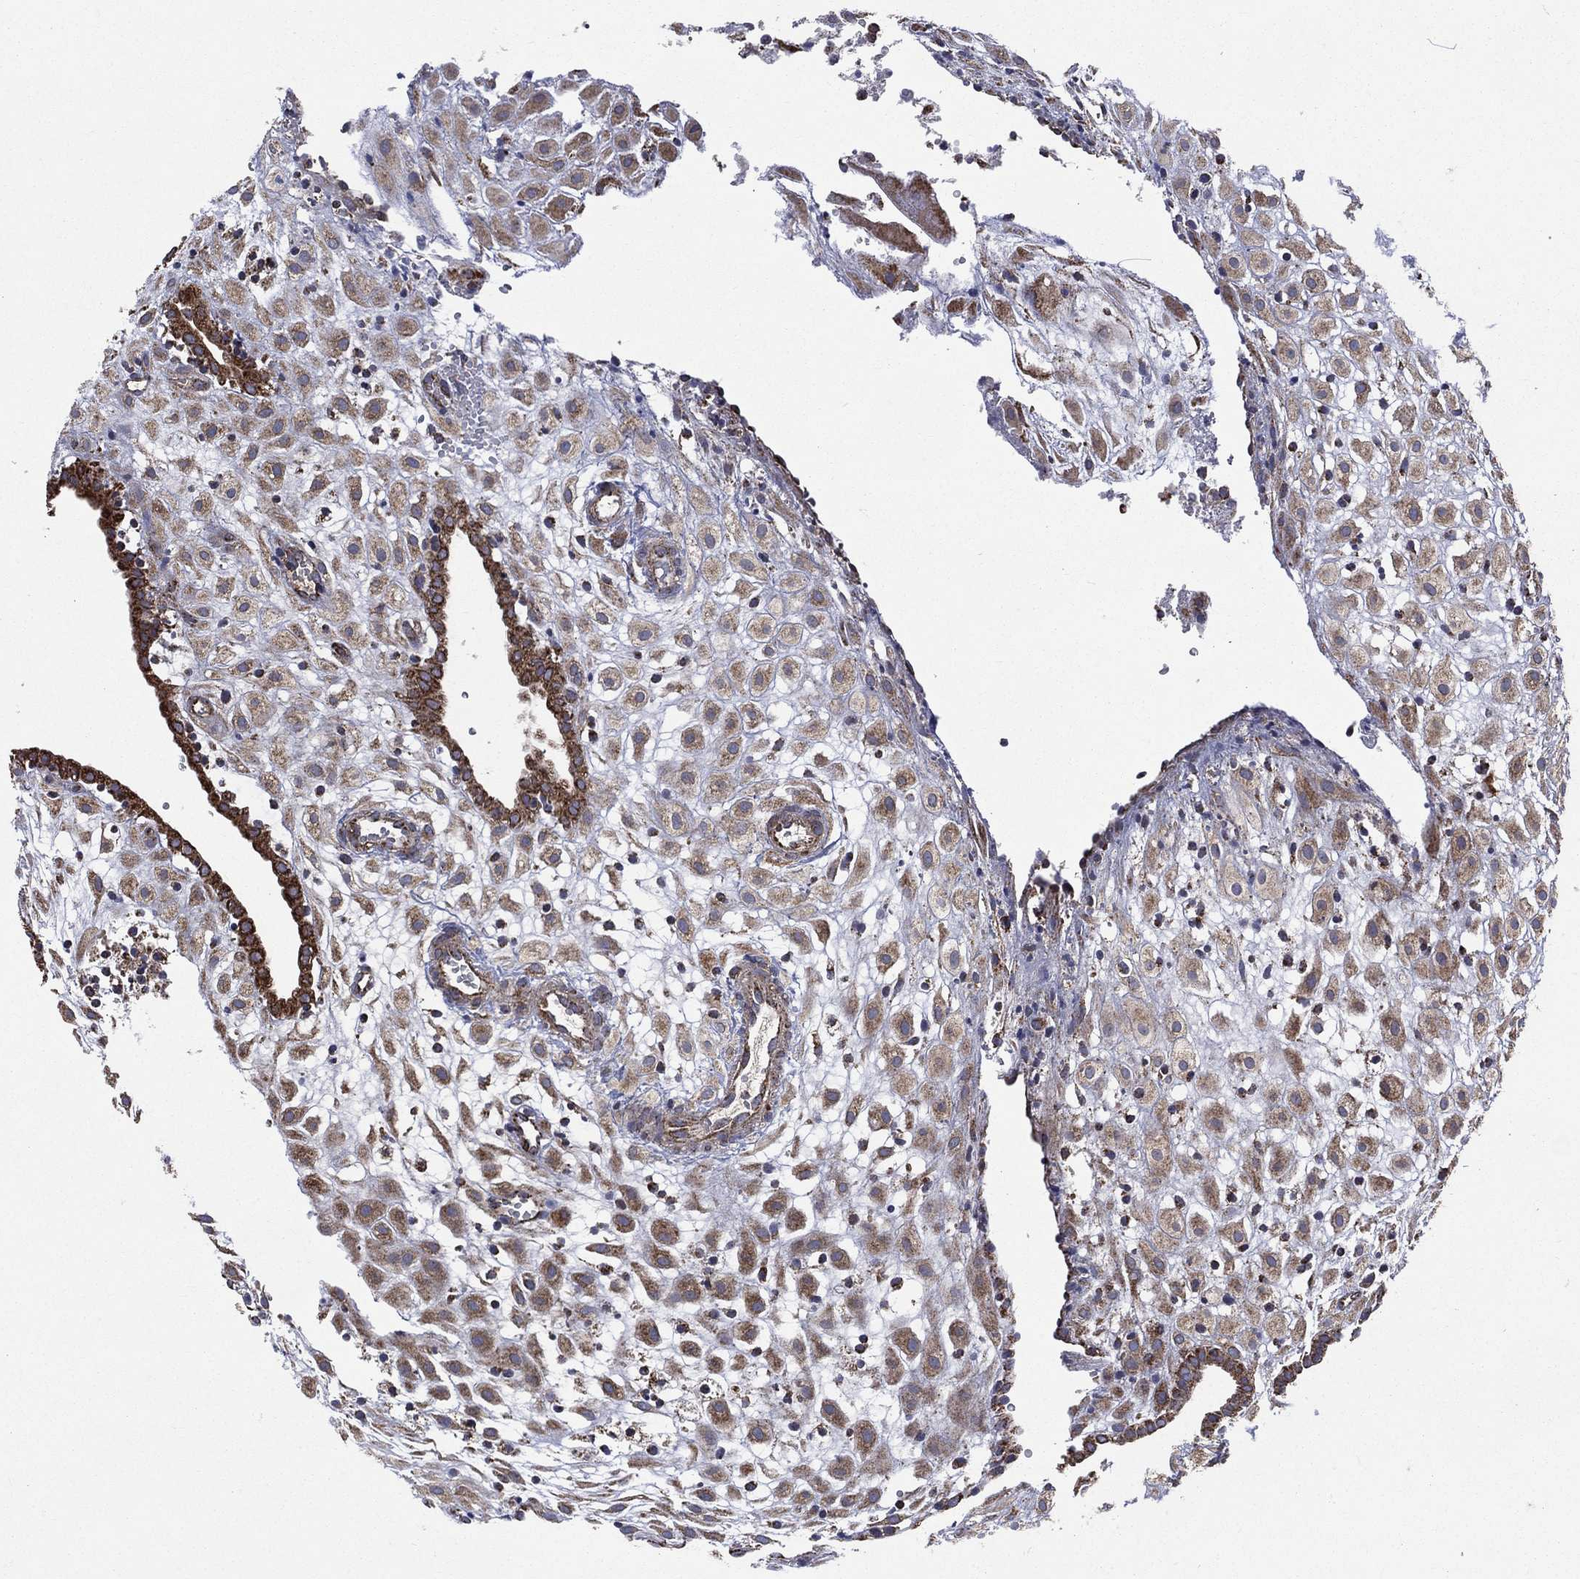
{"staining": {"intensity": "moderate", "quantity": "25%-75%", "location": "cytoplasmic/membranous"}, "tissue": "placenta", "cell_type": "Decidual cells", "image_type": "normal", "snomed": [{"axis": "morphology", "description": "Normal tissue, NOS"}, {"axis": "topography", "description": "Placenta"}], "caption": "Human placenta stained for a protein (brown) shows moderate cytoplasmic/membranous positive positivity in approximately 25%-75% of decidual cells.", "gene": "GOT2", "patient": {"sex": "female", "age": 24}}